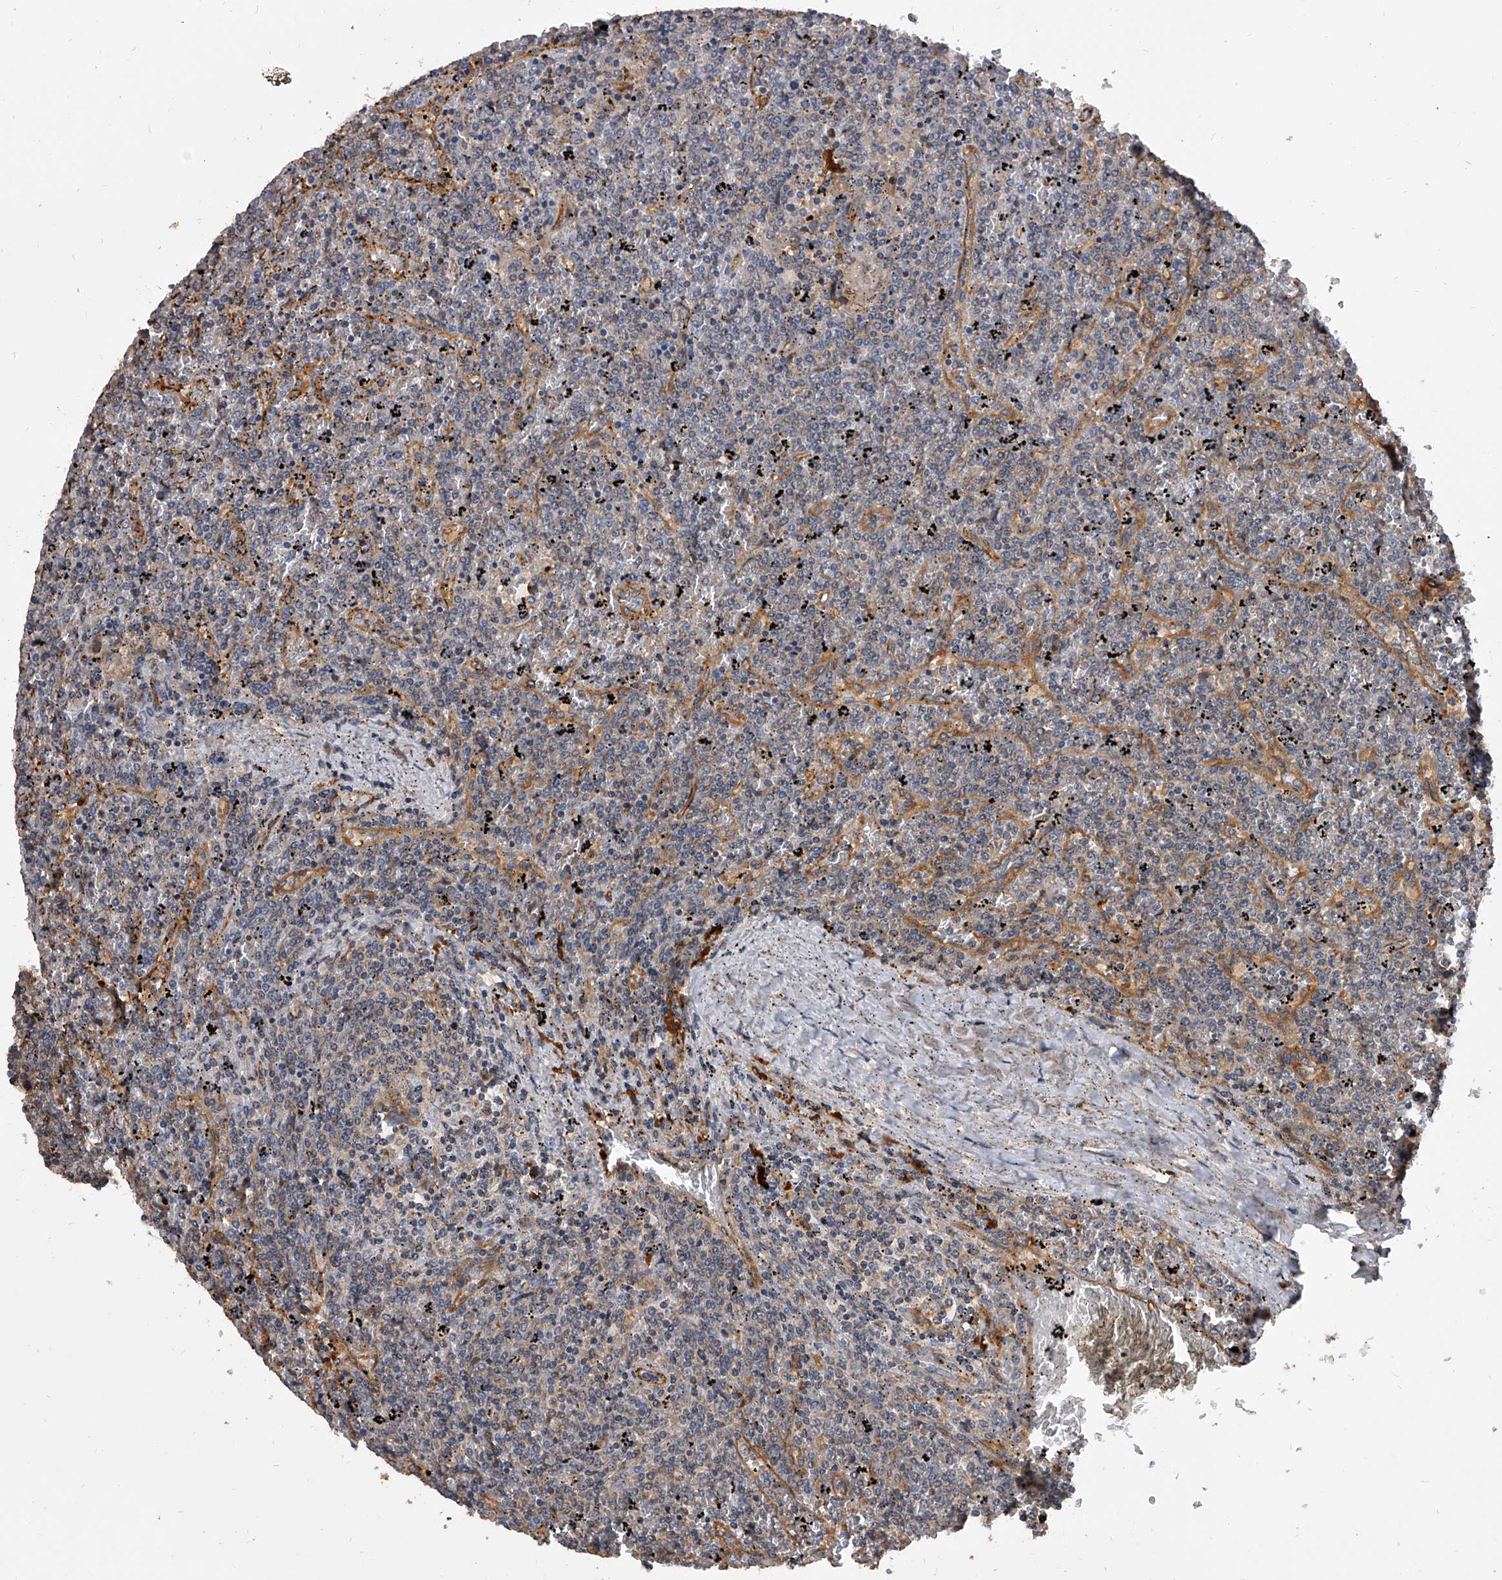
{"staining": {"intensity": "negative", "quantity": "none", "location": "none"}, "tissue": "lymphoma", "cell_type": "Tumor cells", "image_type": "cancer", "snomed": [{"axis": "morphology", "description": "Malignant lymphoma, non-Hodgkin's type, Low grade"}, {"axis": "topography", "description": "Spleen"}], "caption": "Tumor cells are negative for brown protein staining in lymphoma. Nuclei are stained in blue.", "gene": "EXOC4", "patient": {"sex": "female", "age": 19}}